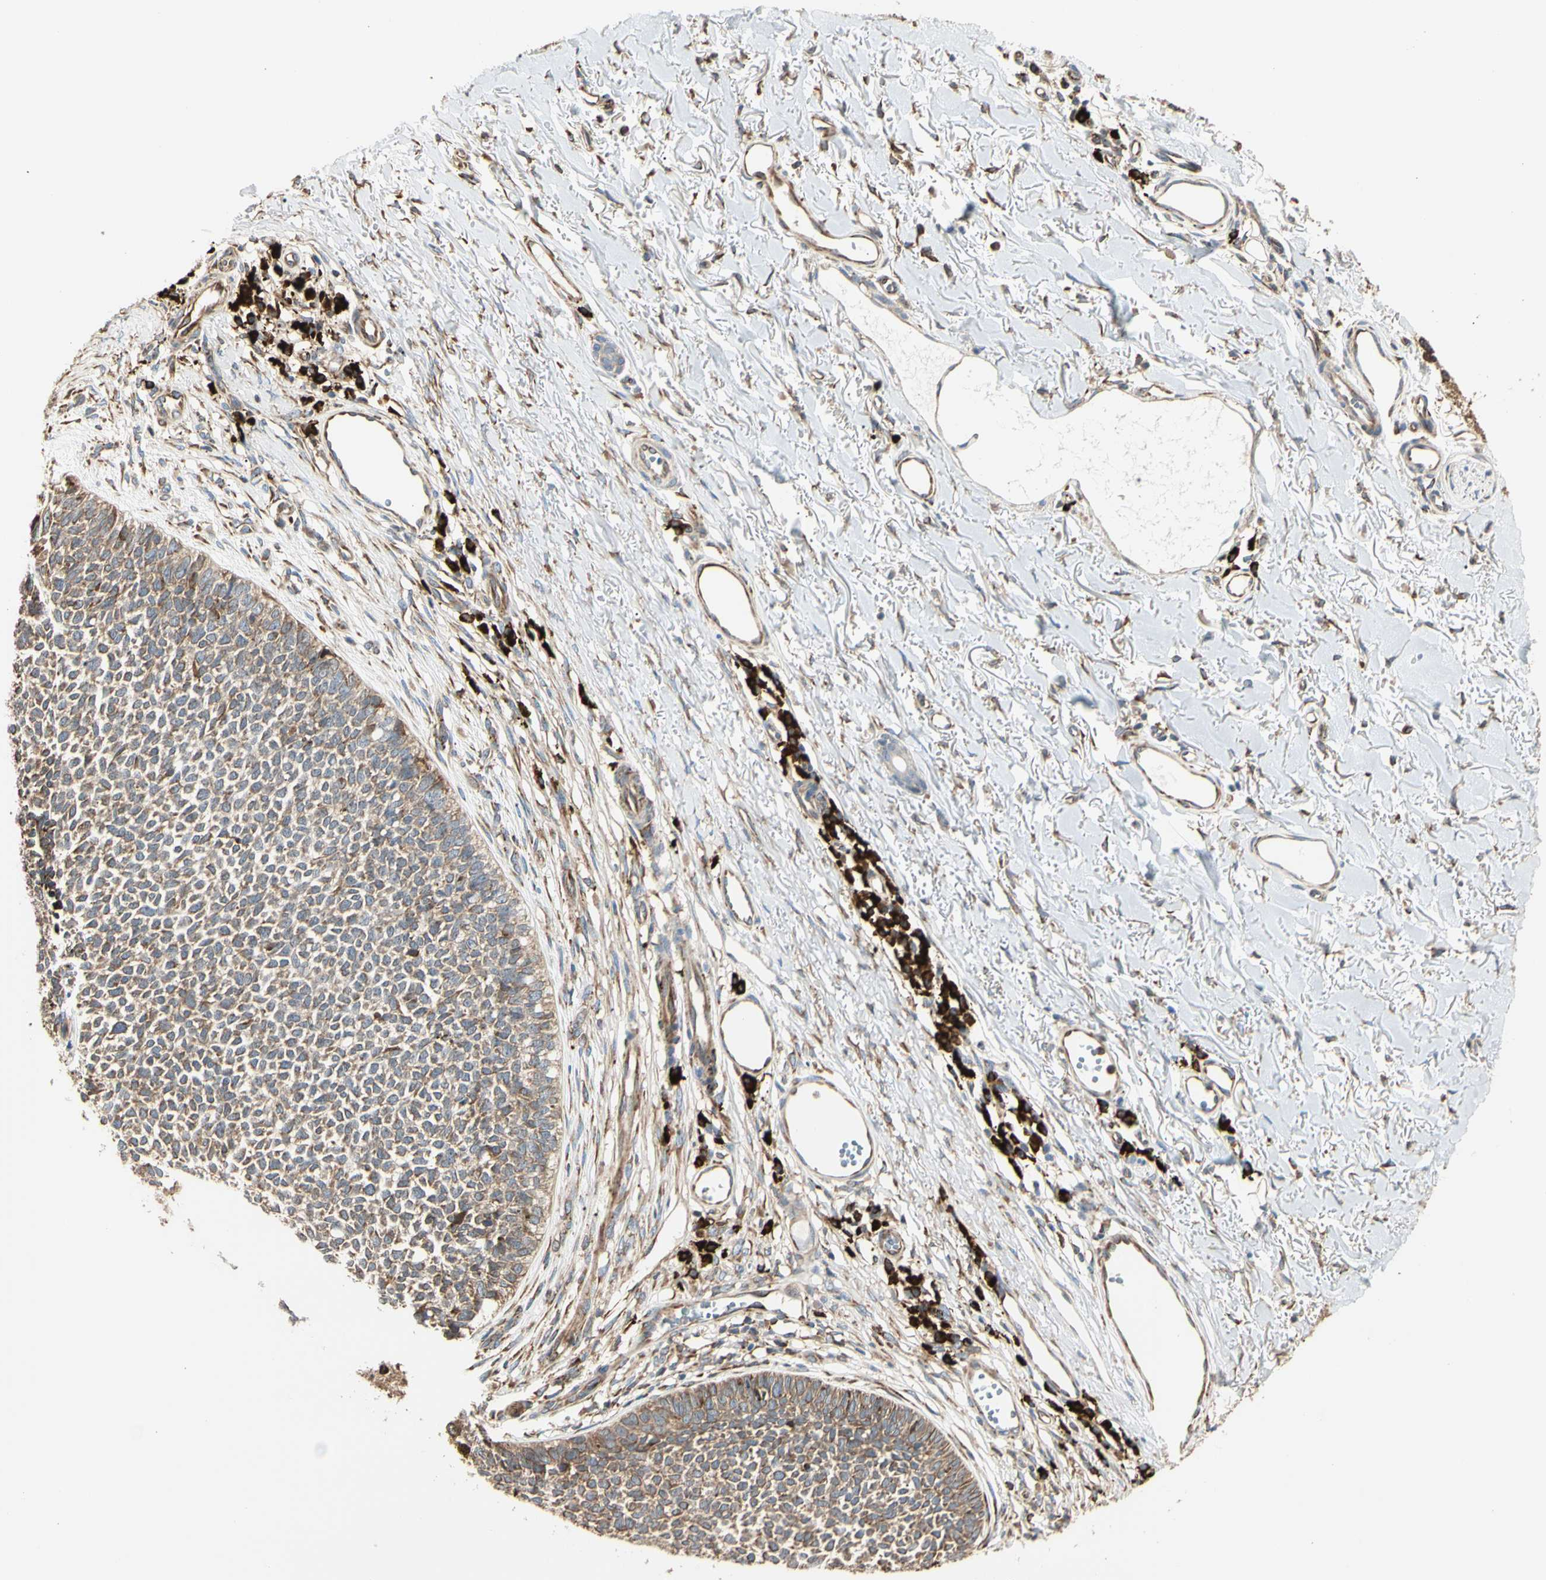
{"staining": {"intensity": "moderate", "quantity": ">75%", "location": "cytoplasmic/membranous"}, "tissue": "skin cancer", "cell_type": "Tumor cells", "image_type": "cancer", "snomed": [{"axis": "morphology", "description": "Basal cell carcinoma"}, {"axis": "topography", "description": "Skin"}], "caption": "This histopathology image demonstrates immunohistochemistry staining of human skin basal cell carcinoma, with medium moderate cytoplasmic/membranous positivity in approximately >75% of tumor cells.", "gene": "HSP90B1", "patient": {"sex": "female", "age": 84}}